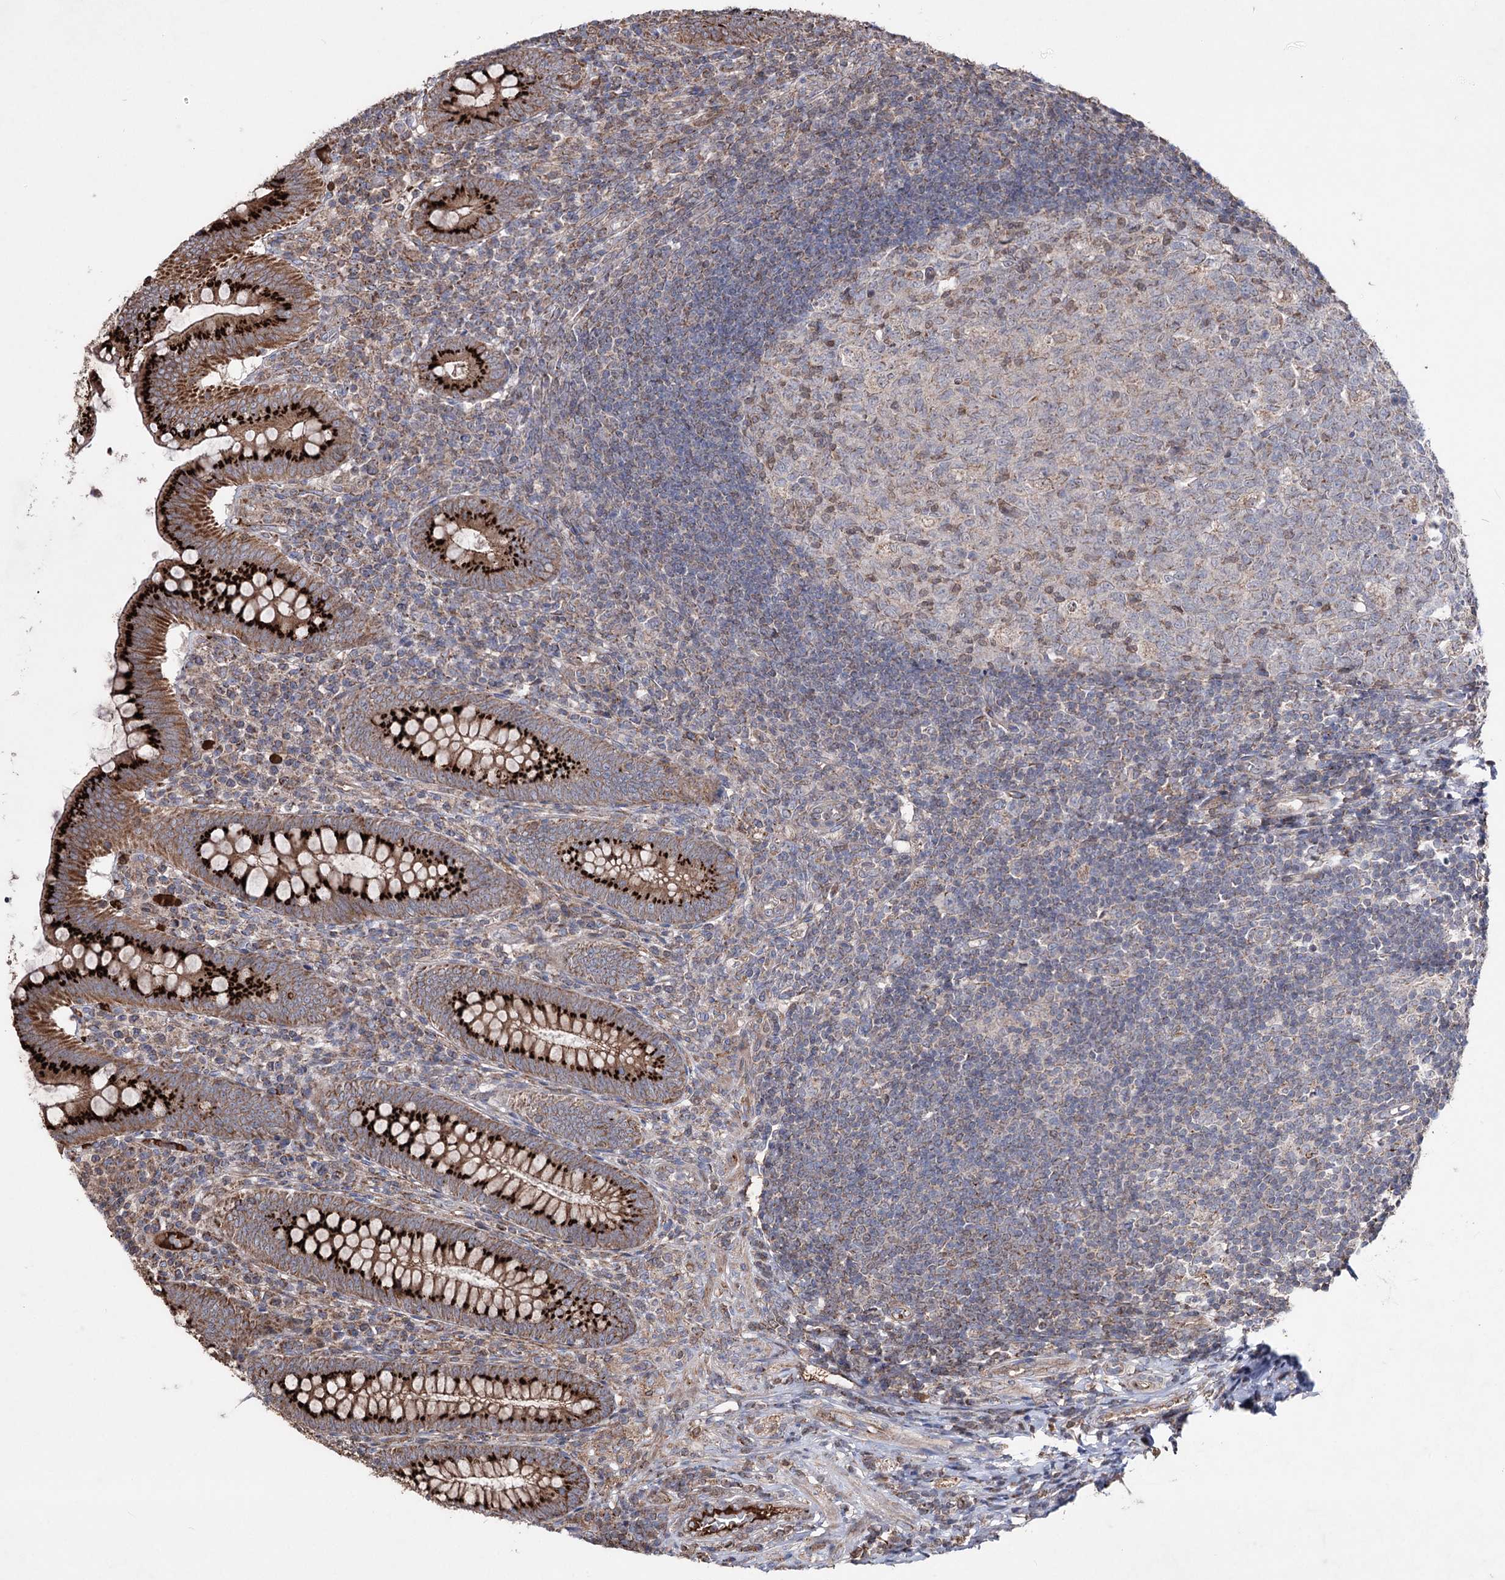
{"staining": {"intensity": "strong", "quantity": ">75%", "location": "cytoplasmic/membranous"}, "tissue": "appendix", "cell_type": "Glandular cells", "image_type": "normal", "snomed": [{"axis": "morphology", "description": "Normal tissue, NOS"}, {"axis": "topography", "description": "Appendix"}], "caption": "Immunohistochemistry micrograph of normal human appendix stained for a protein (brown), which demonstrates high levels of strong cytoplasmic/membranous staining in about >75% of glandular cells.", "gene": "ARHGAP20", "patient": {"sex": "male", "age": 14}}